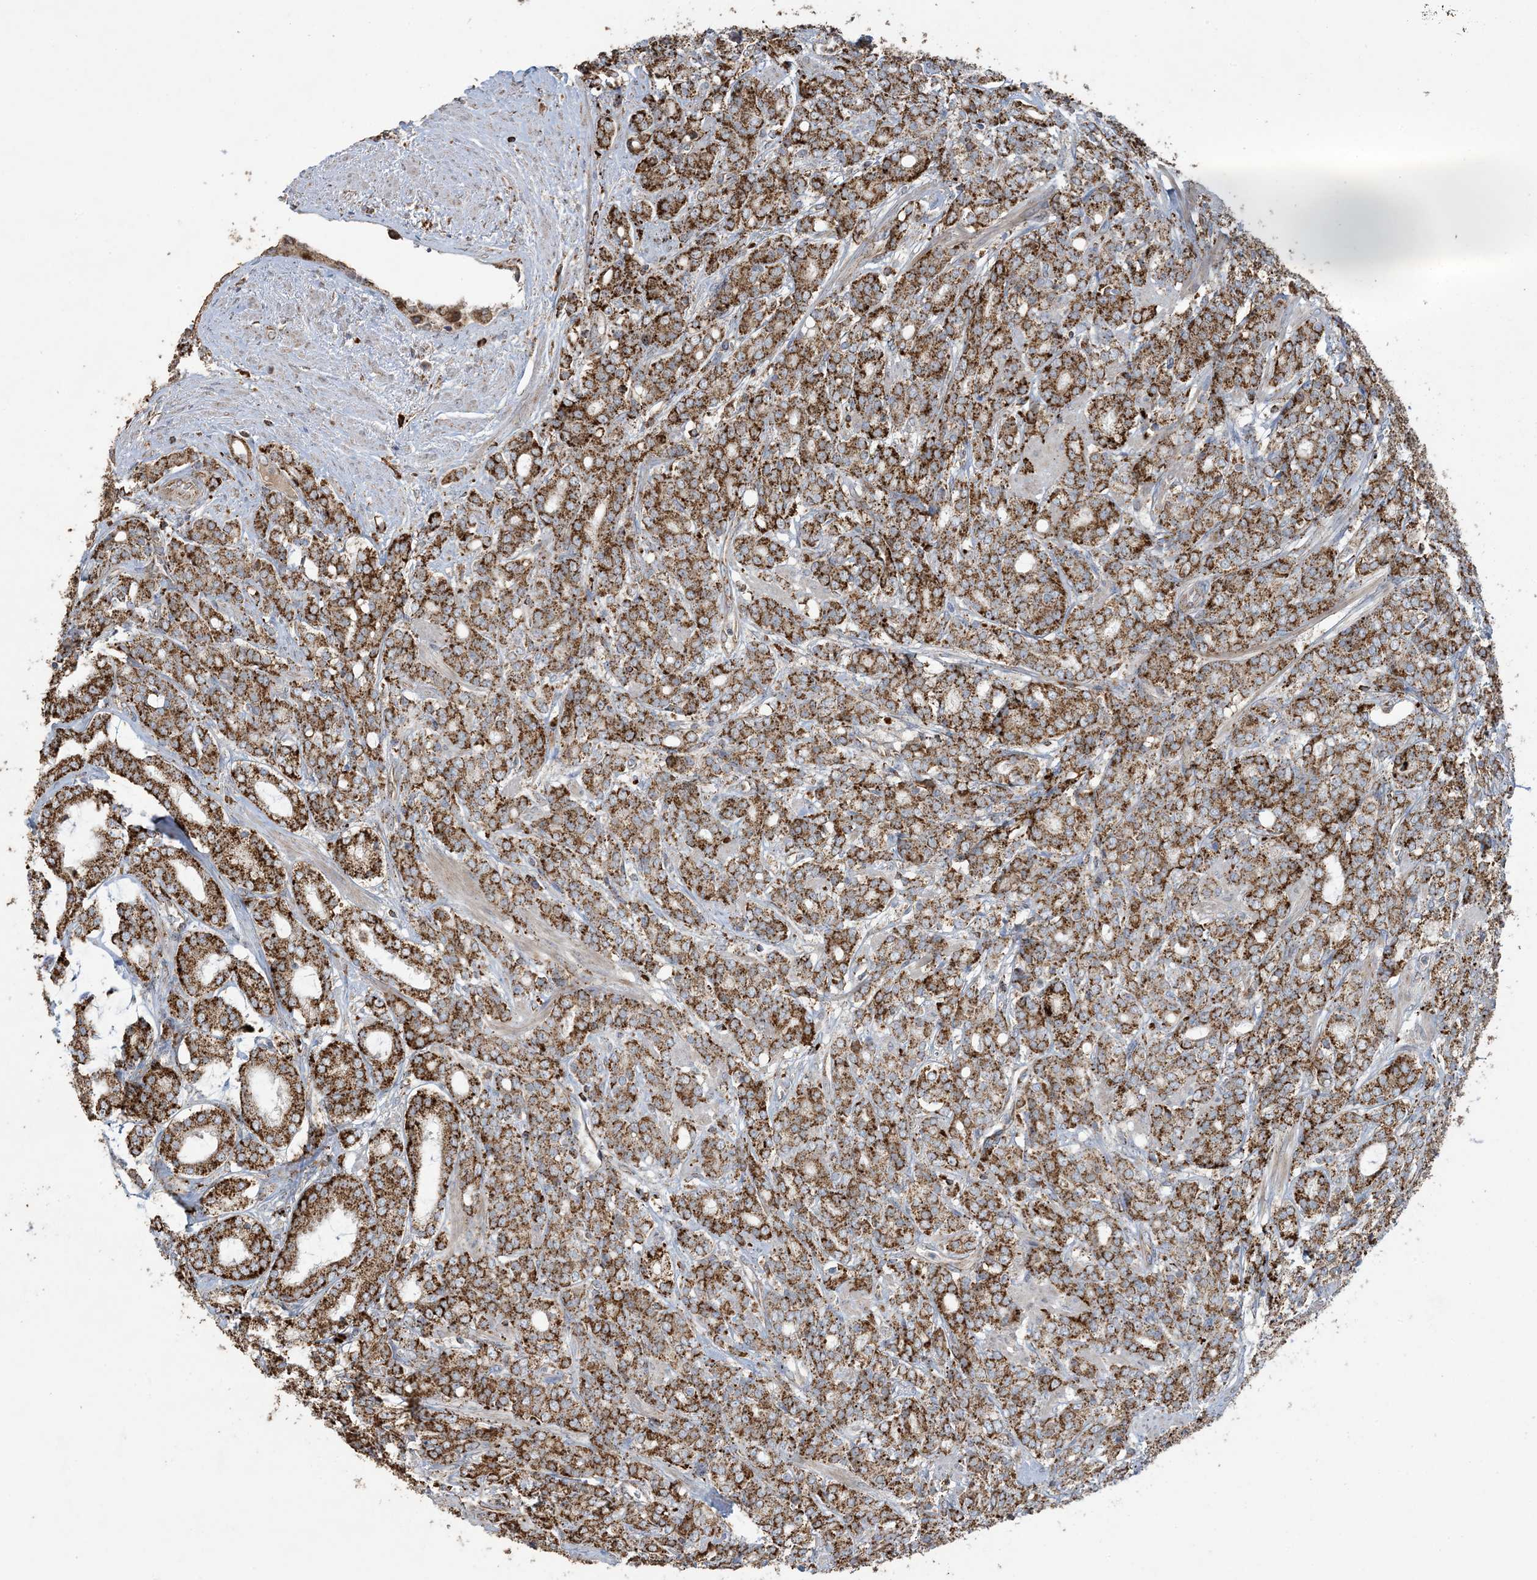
{"staining": {"intensity": "moderate", "quantity": ">75%", "location": "cytoplasmic/membranous"}, "tissue": "prostate cancer", "cell_type": "Tumor cells", "image_type": "cancer", "snomed": [{"axis": "morphology", "description": "Adenocarcinoma, High grade"}, {"axis": "topography", "description": "Prostate"}], "caption": "The histopathology image exhibits immunohistochemical staining of prostate cancer. There is moderate cytoplasmic/membranous staining is identified in about >75% of tumor cells.", "gene": "AGA", "patient": {"sex": "male", "age": 62}}